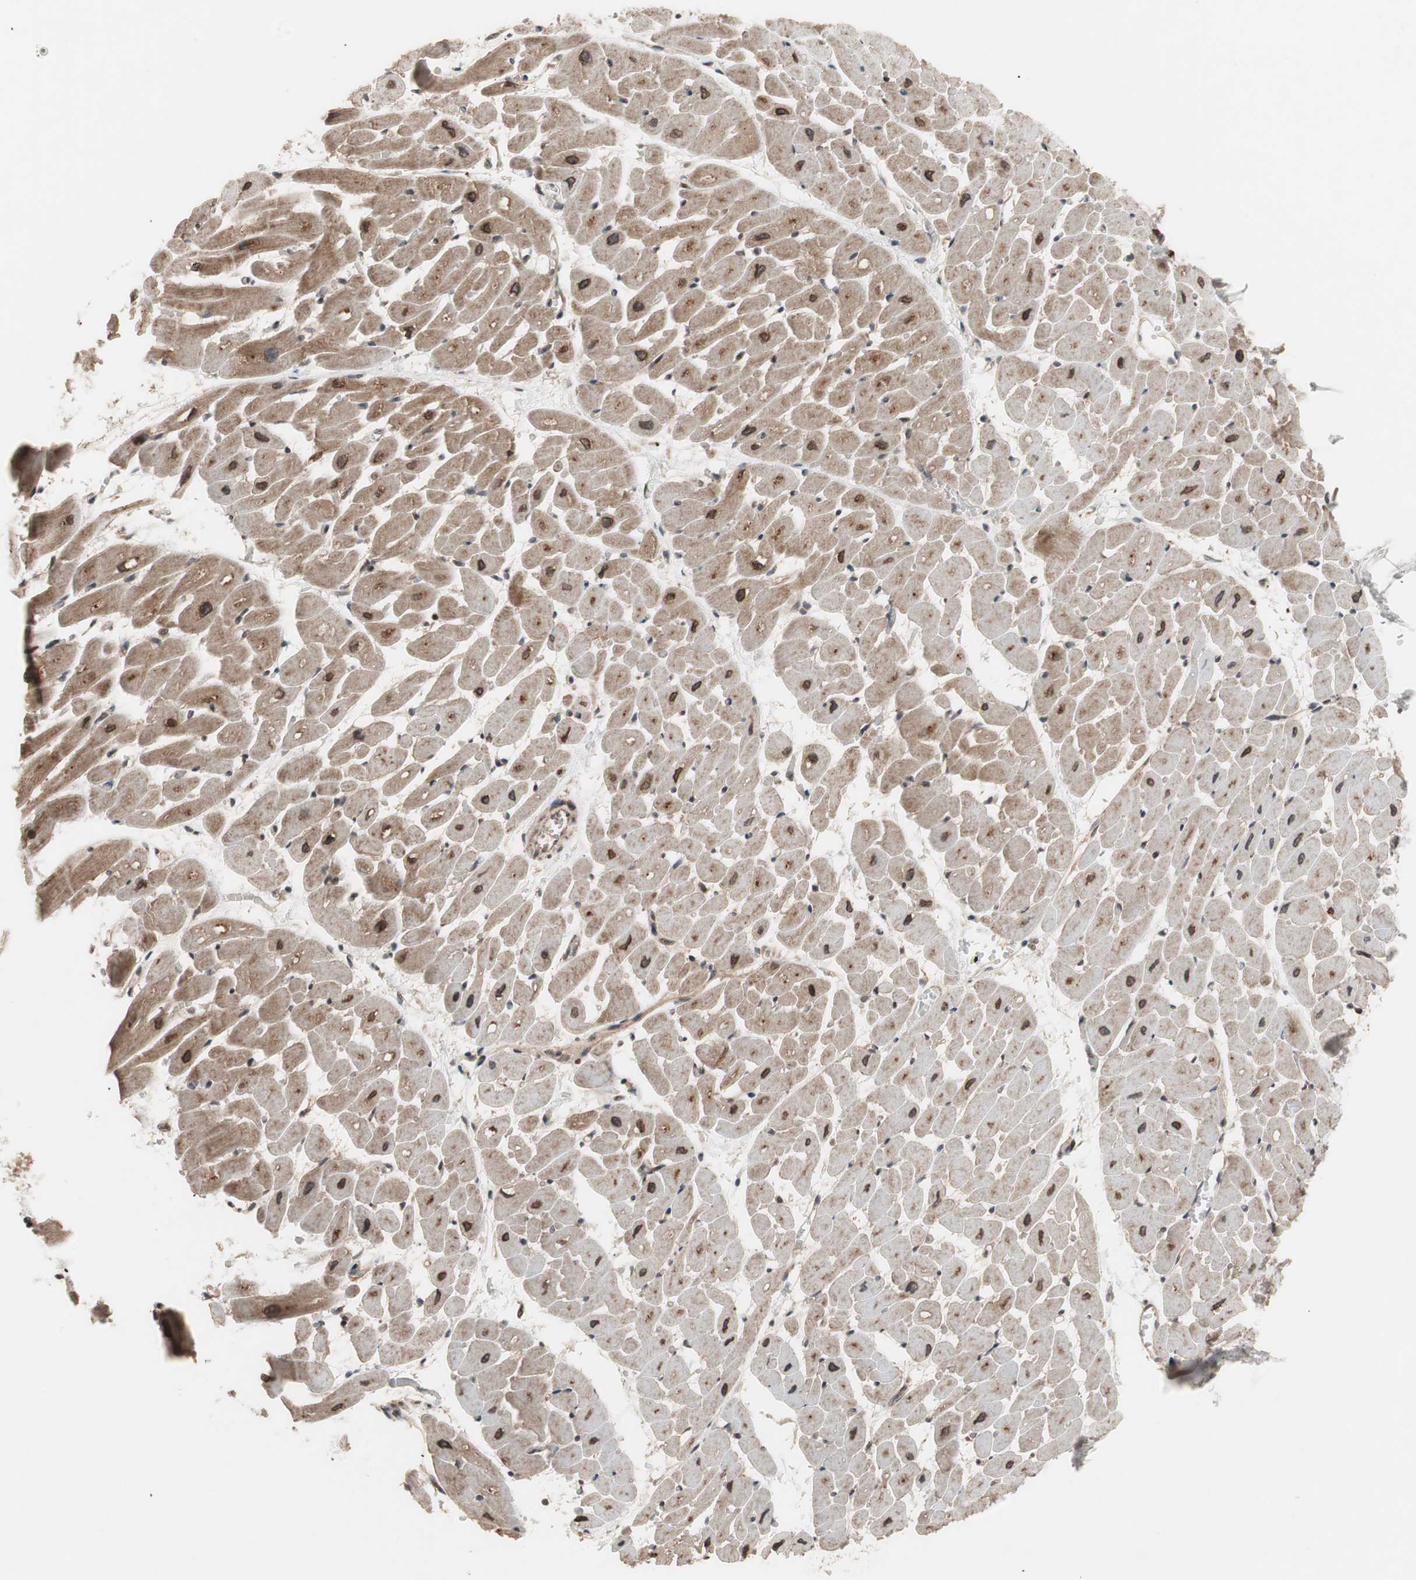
{"staining": {"intensity": "strong", "quantity": ">75%", "location": "cytoplasmic/membranous,nuclear"}, "tissue": "heart muscle", "cell_type": "Cardiomyocytes", "image_type": "normal", "snomed": [{"axis": "morphology", "description": "Normal tissue, NOS"}, {"axis": "topography", "description": "Heart"}], "caption": "This image exhibits immunohistochemistry (IHC) staining of unremarkable human heart muscle, with high strong cytoplasmic/membranous,nuclear positivity in approximately >75% of cardiomyocytes.", "gene": "NF2", "patient": {"sex": "male", "age": 45}}